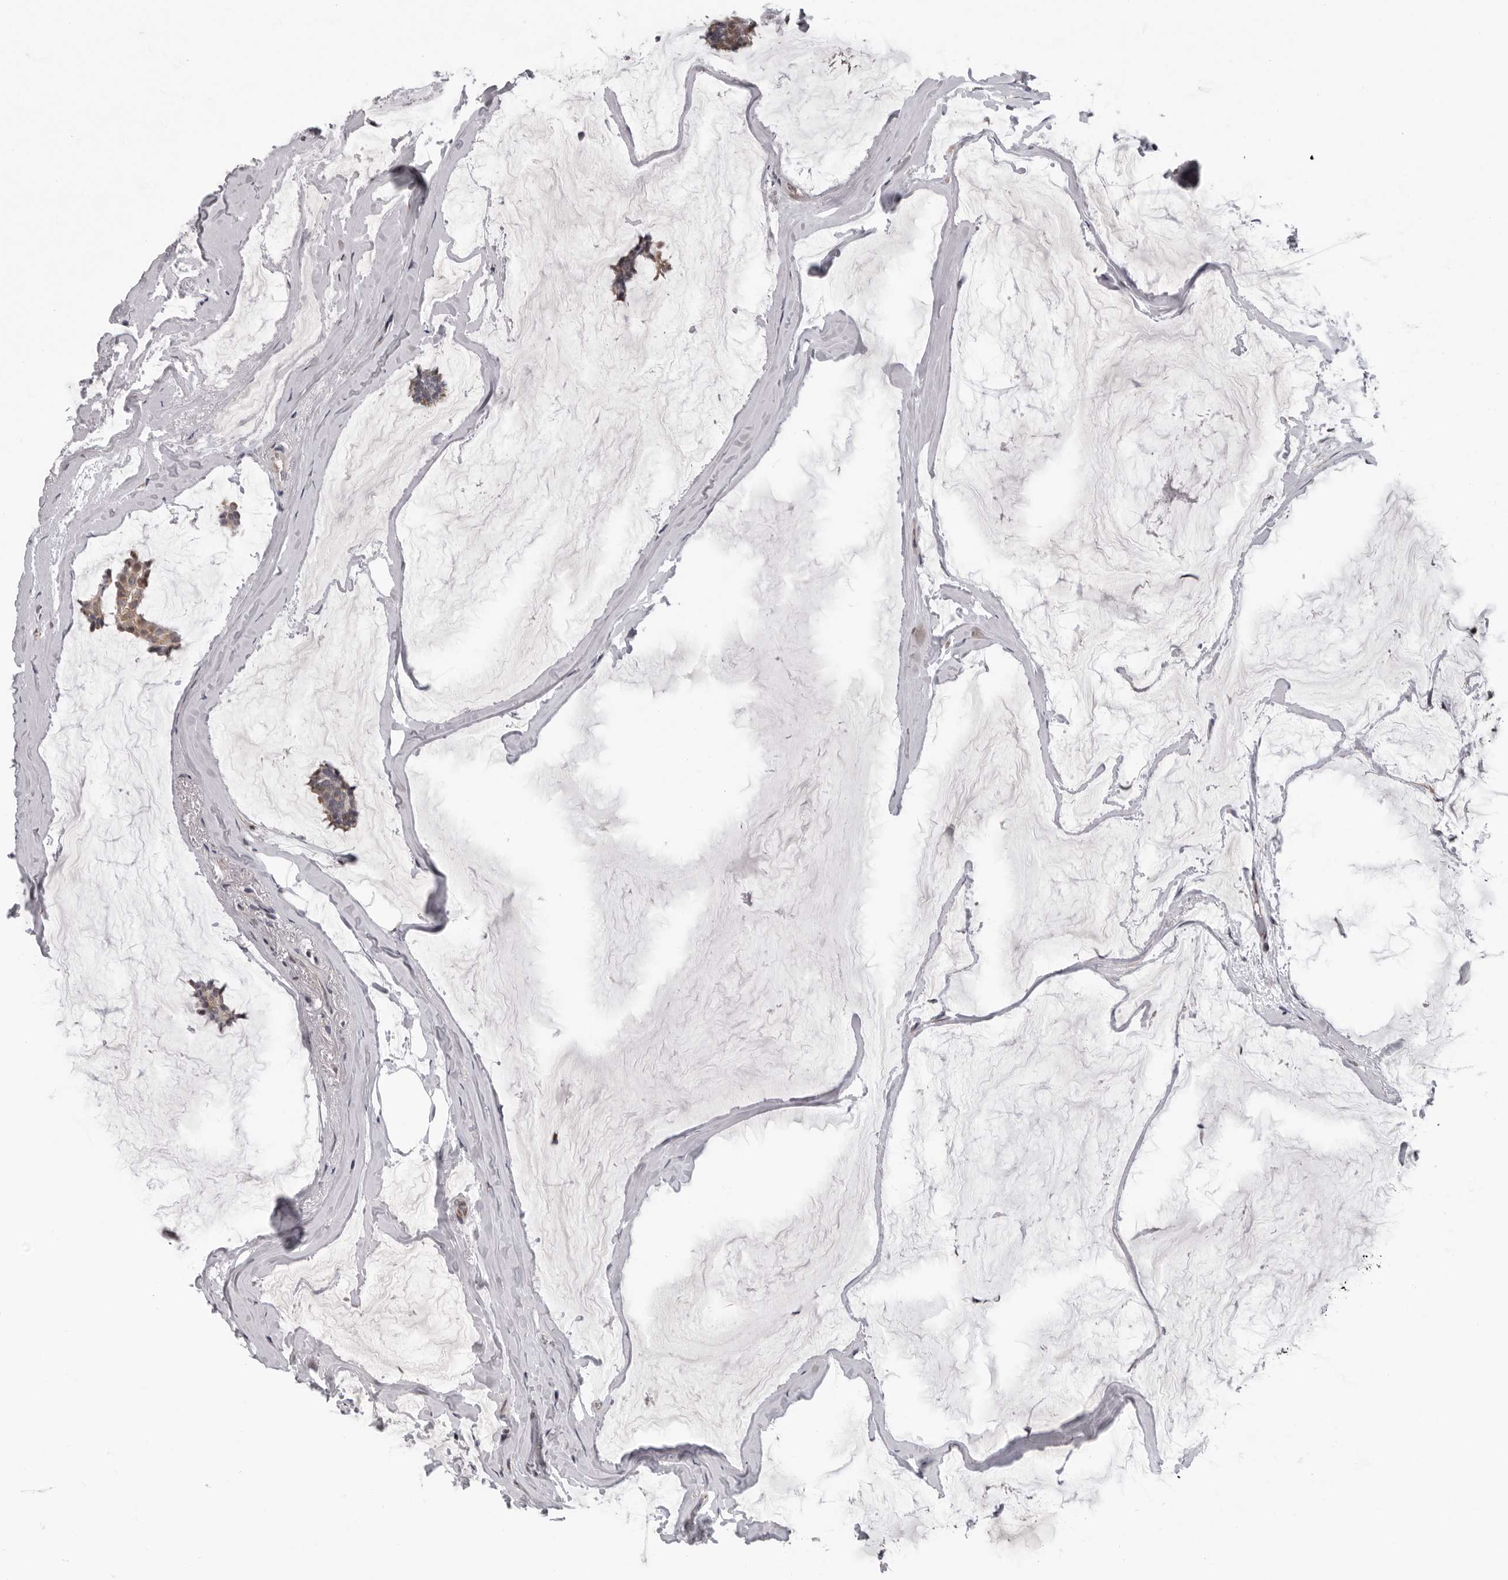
{"staining": {"intensity": "weak", "quantity": "25%-75%", "location": "cytoplasmic/membranous"}, "tissue": "breast cancer", "cell_type": "Tumor cells", "image_type": "cancer", "snomed": [{"axis": "morphology", "description": "Duct carcinoma"}, {"axis": "topography", "description": "Breast"}], "caption": "Immunohistochemistry (IHC) histopathology image of invasive ductal carcinoma (breast) stained for a protein (brown), which demonstrates low levels of weak cytoplasmic/membranous expression in about 25%-75% of tumor cells.", "gene": "RALGPS2", "patient": {"sex": "female", "age": 93}}